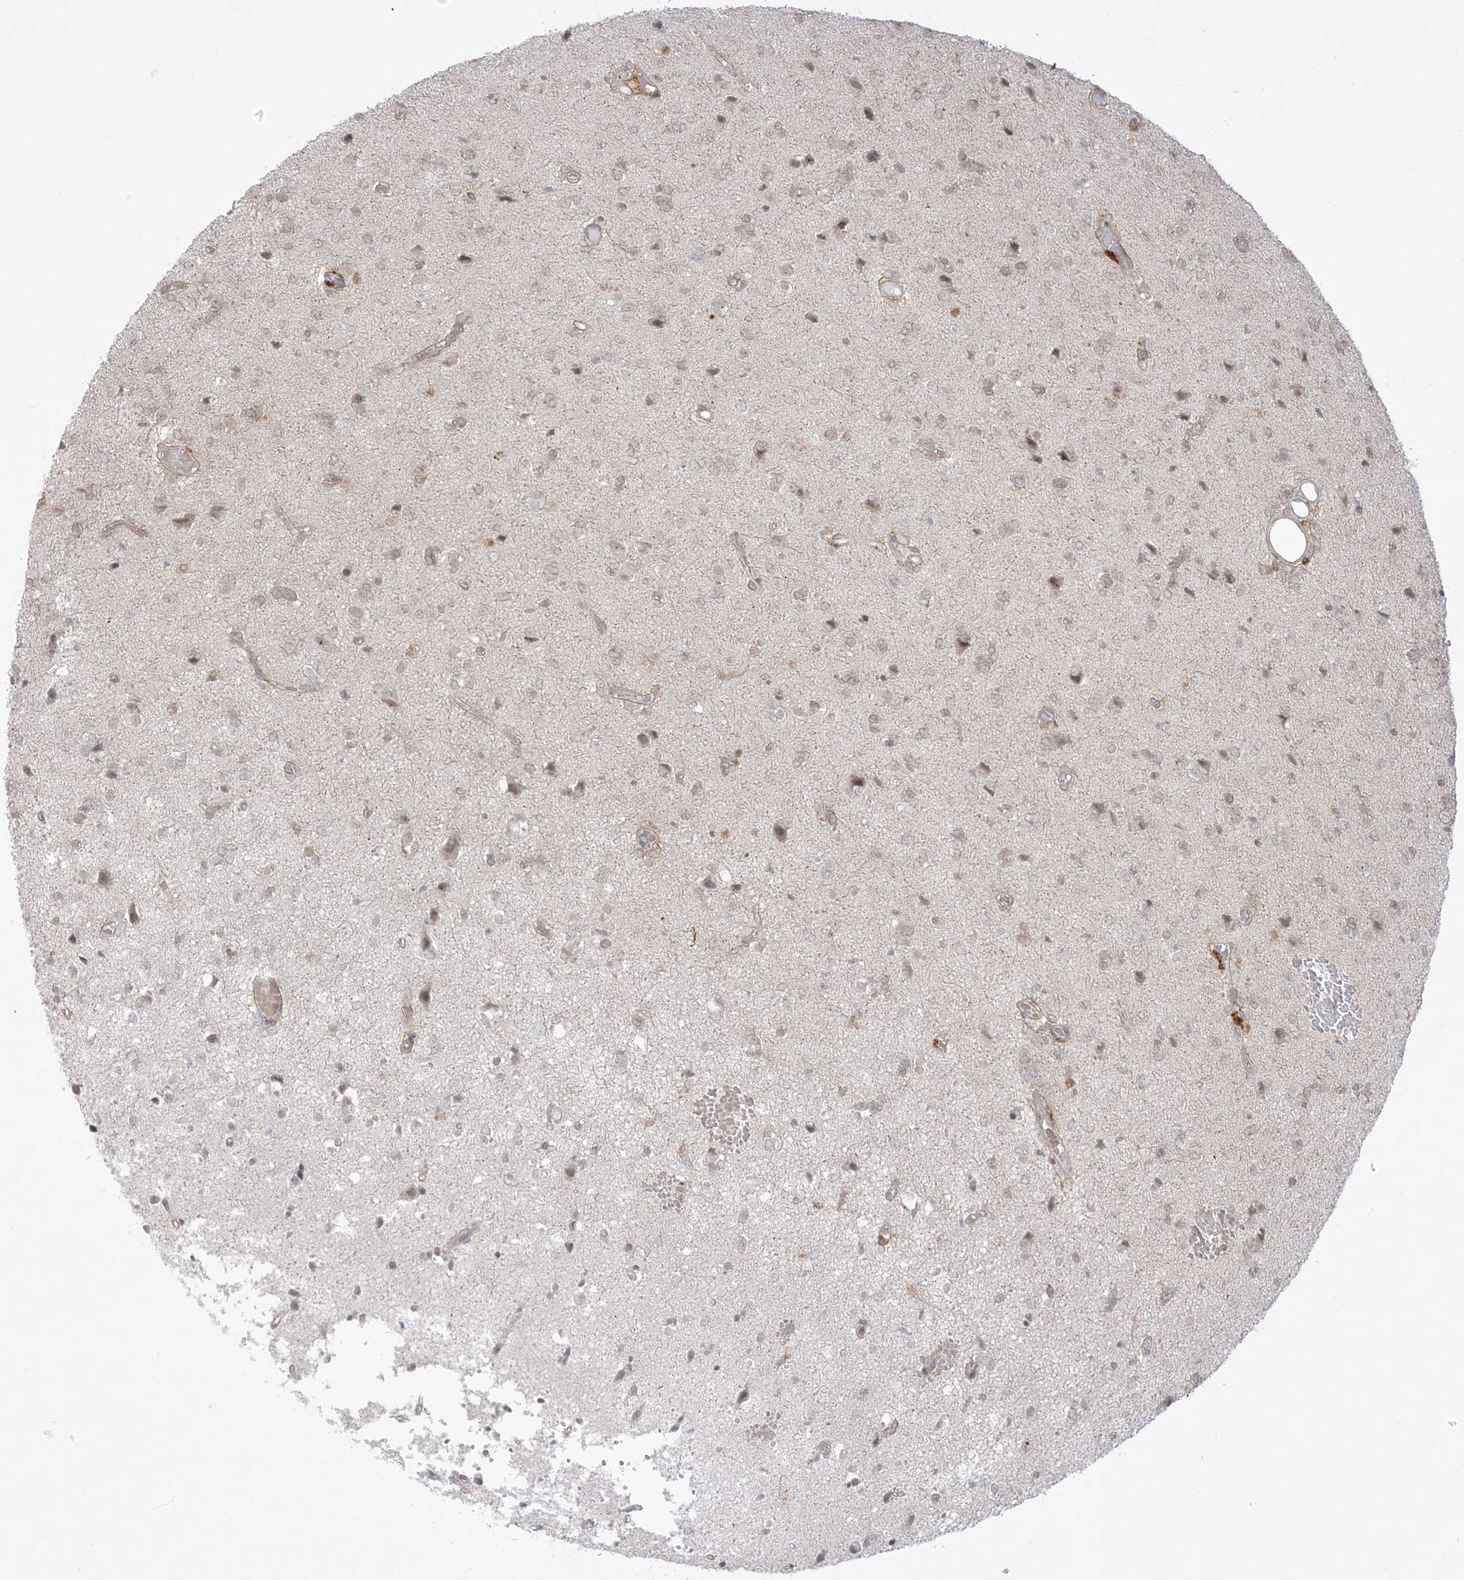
{"staining": {"intensity": "weak", "quantity": ">75%", "location": "nuclear"}, "tissue": "glioma", "cell_type": "Tumor cells", "image_type": "cancer", "snomed": [{"axis": "morphology", "description": "Glioma, malignant, High grade"}, {"axis": "topography", "description": "Brain"}], "caption": "Tumor cells display weak nuclear positivity in approximately >75% of cells in glioma.", "gene": "PTK6", "patient": {"sex": "female", "age": 59}}